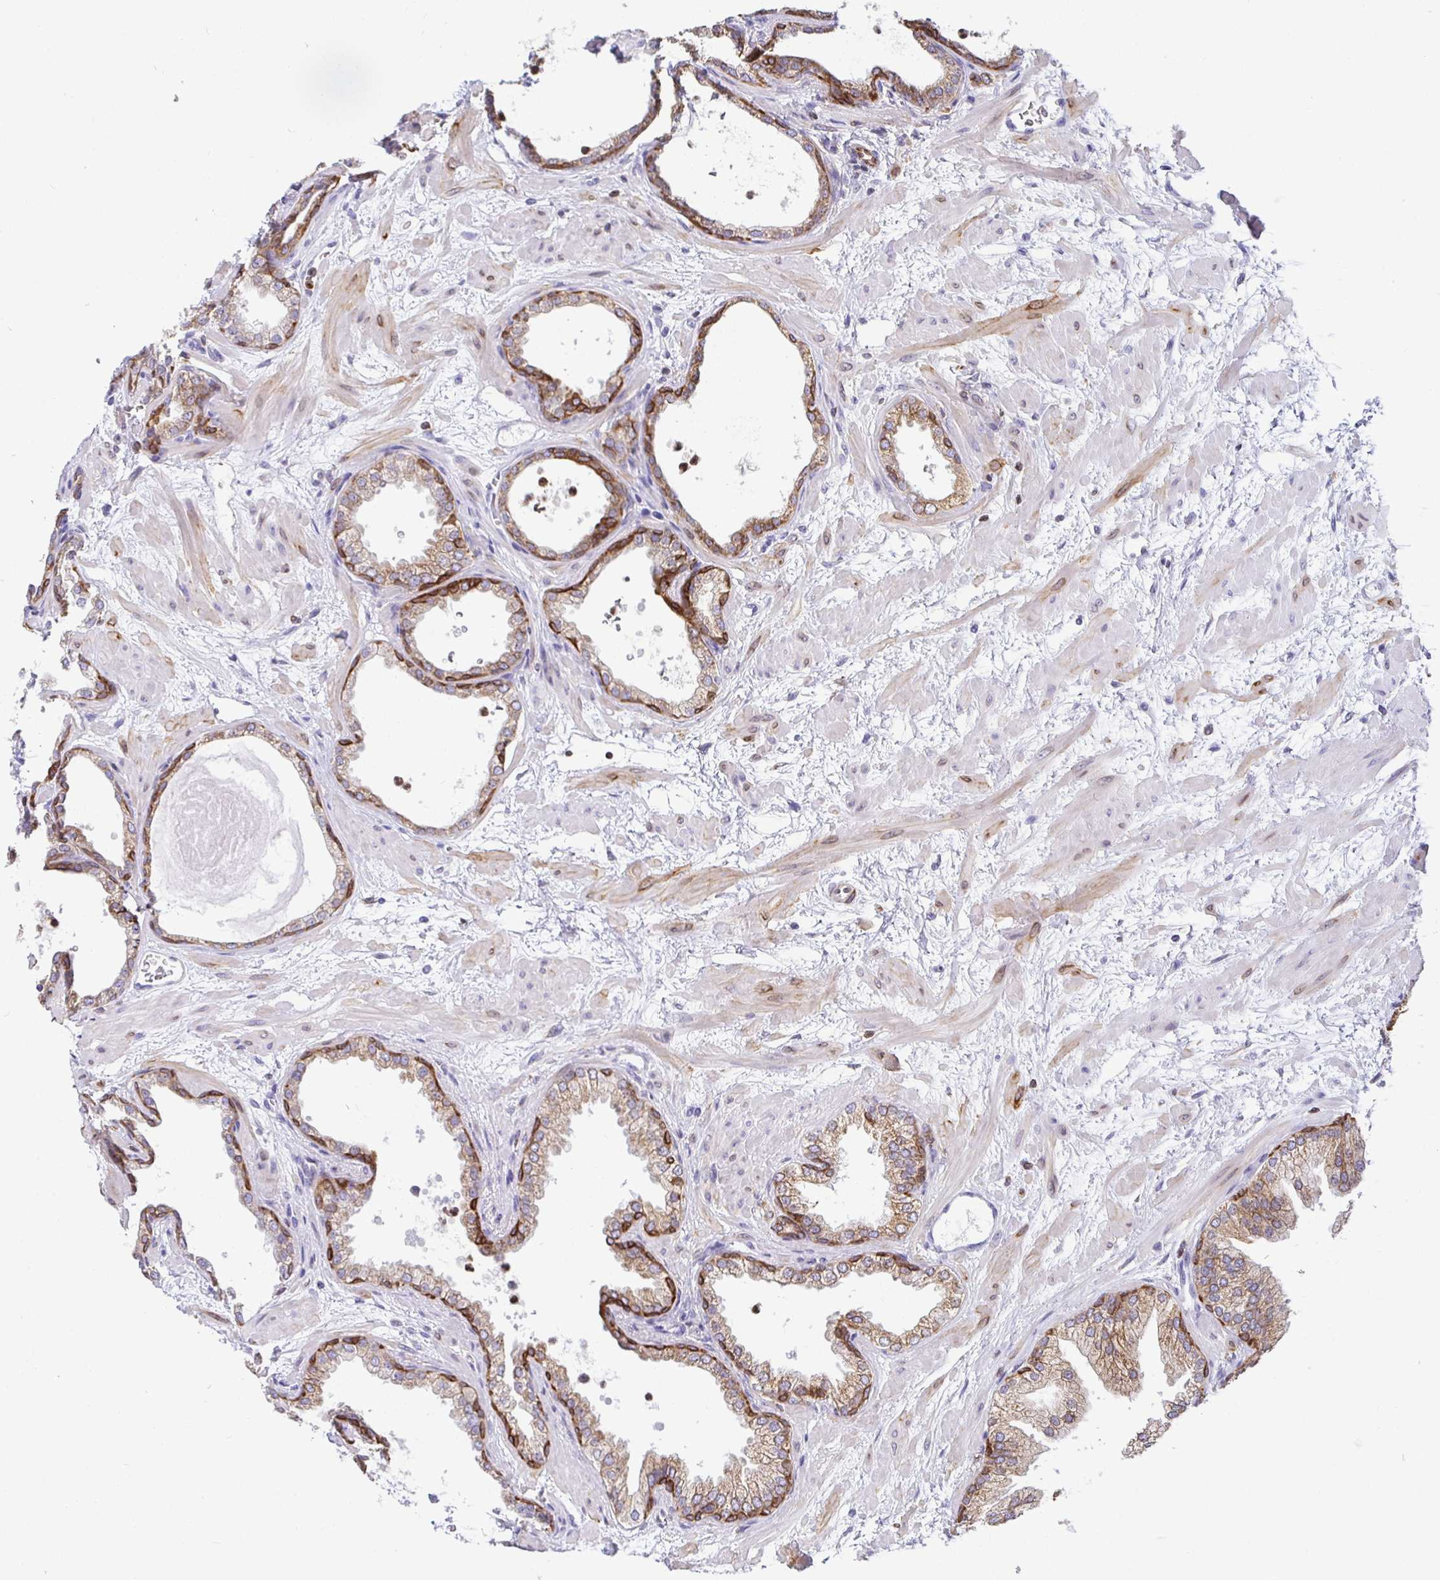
{"staining": {"intensity": "strong", "quantity": "<25%", "location": "cytoplasmic/membranous"}, "tissue": "prostate", "cell_type": "Glandular cells", "image_type": "normal", "snomed": [{"axis": "morphology", "description": "Normal tissue, NOS"}, {"axis": "topography", "description": "Prostate"}], "caption": "High-power microscopy captured an immunohistochemistry (IHC) histopathology image of unremarkable prostate, revealing strong cytoplasmic/membranous expression in approximately <25% of glandular cells.", "gene": "TP53I11", "patient": {"sex": "male", "age": 37}}